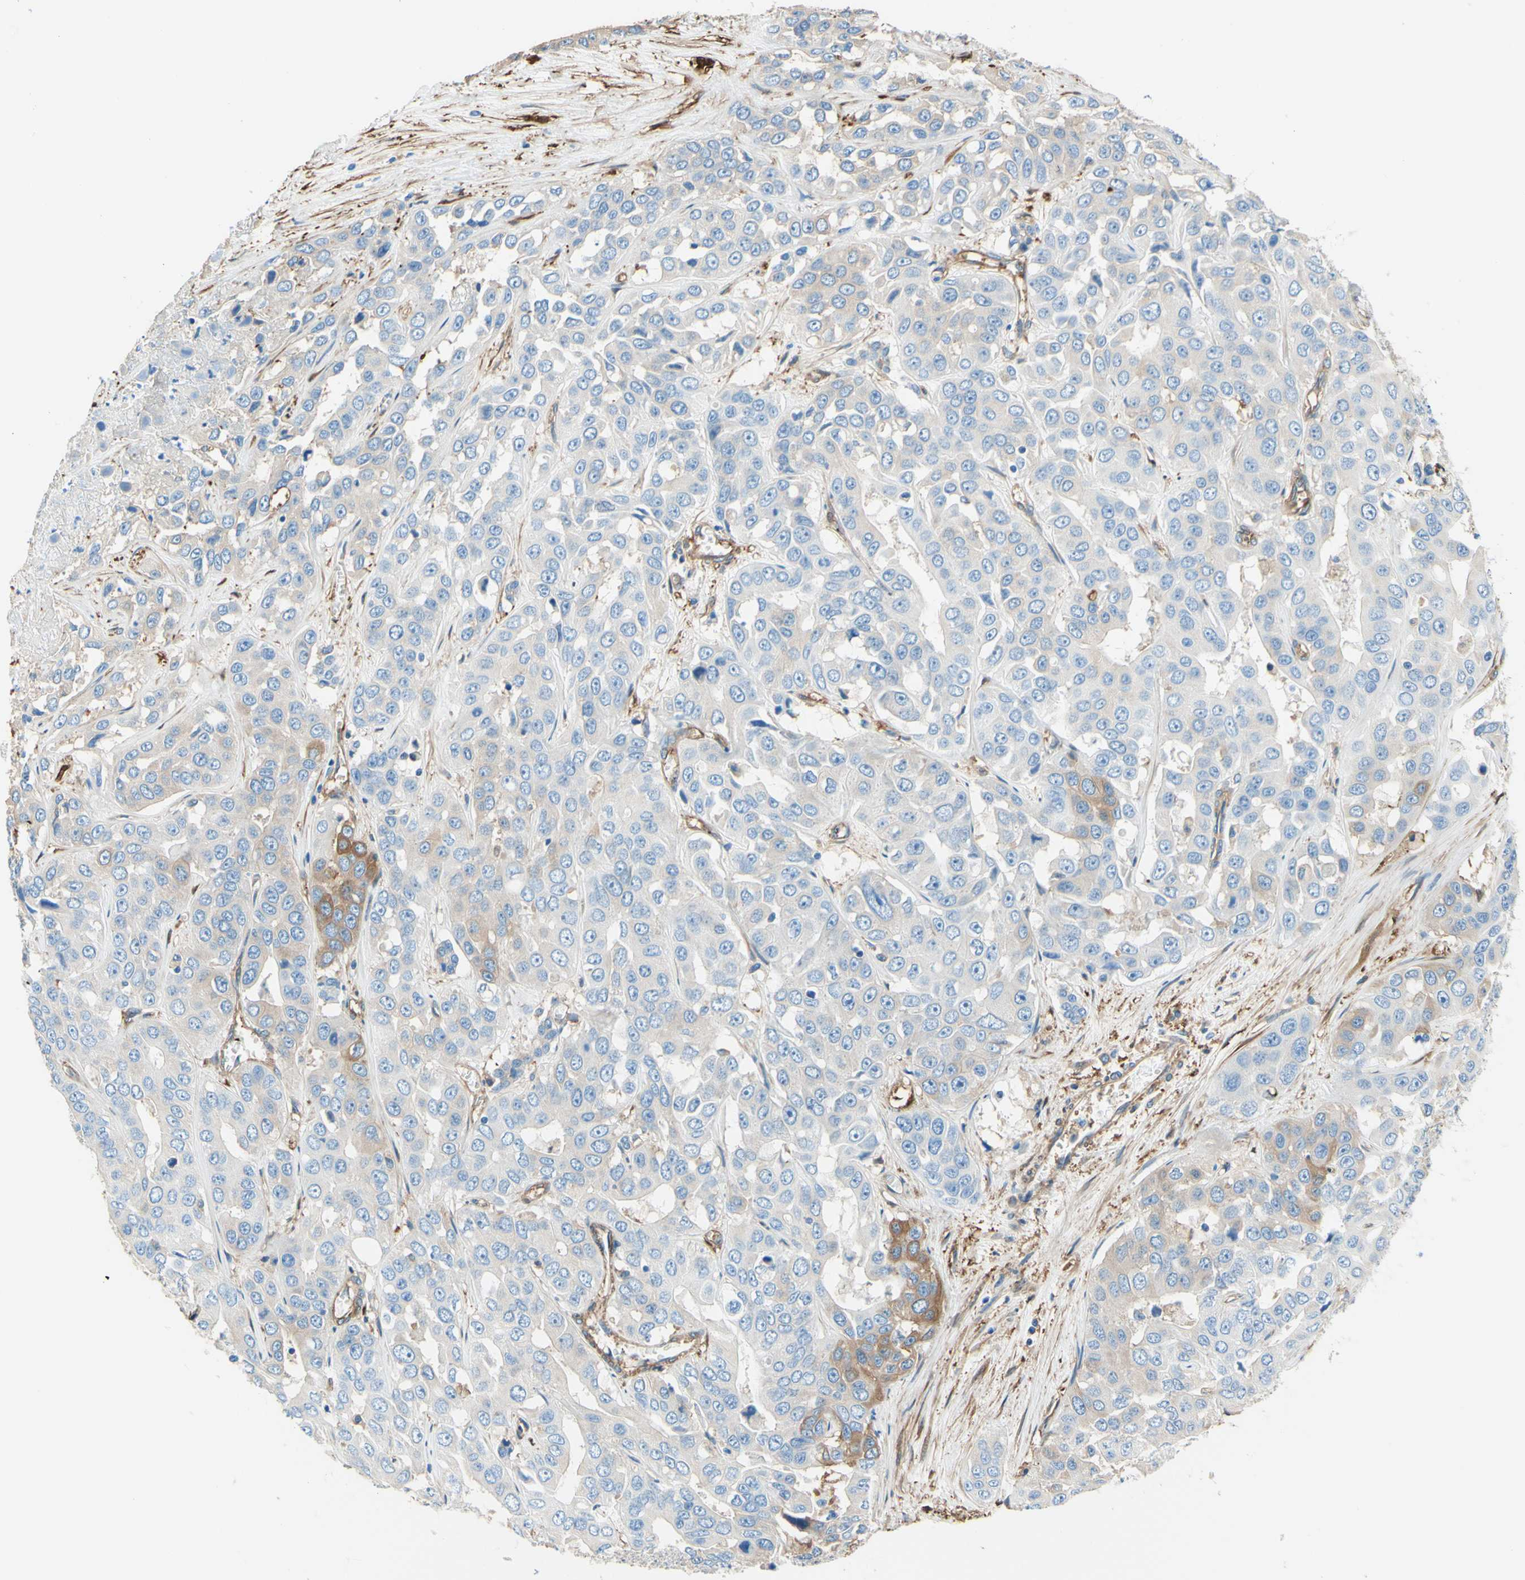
{"staining": {"intensity": "negative", "quantity": "none", "location": "none"}, "tissue": "liver cancer", "cell_type": "Tumor cells", "image_type": "cancer", "snomed": [{"axis": "morphology", "description": "Cholangiocarcinoma"}, {"axis": "topography", "description": "Liver"}], "caption": "IHC photomicrograph of neoplastic tissue: cholangiocarcinoma (liver) stained with DAB displays no significant protein positivity in tumor cells. (Brightfield microscopy of DAB (3,3'-diaminobenzidine) IHC at high magnification).", "gene": "DPYSL3", "patient": {"sex": "female", "age": 52}}